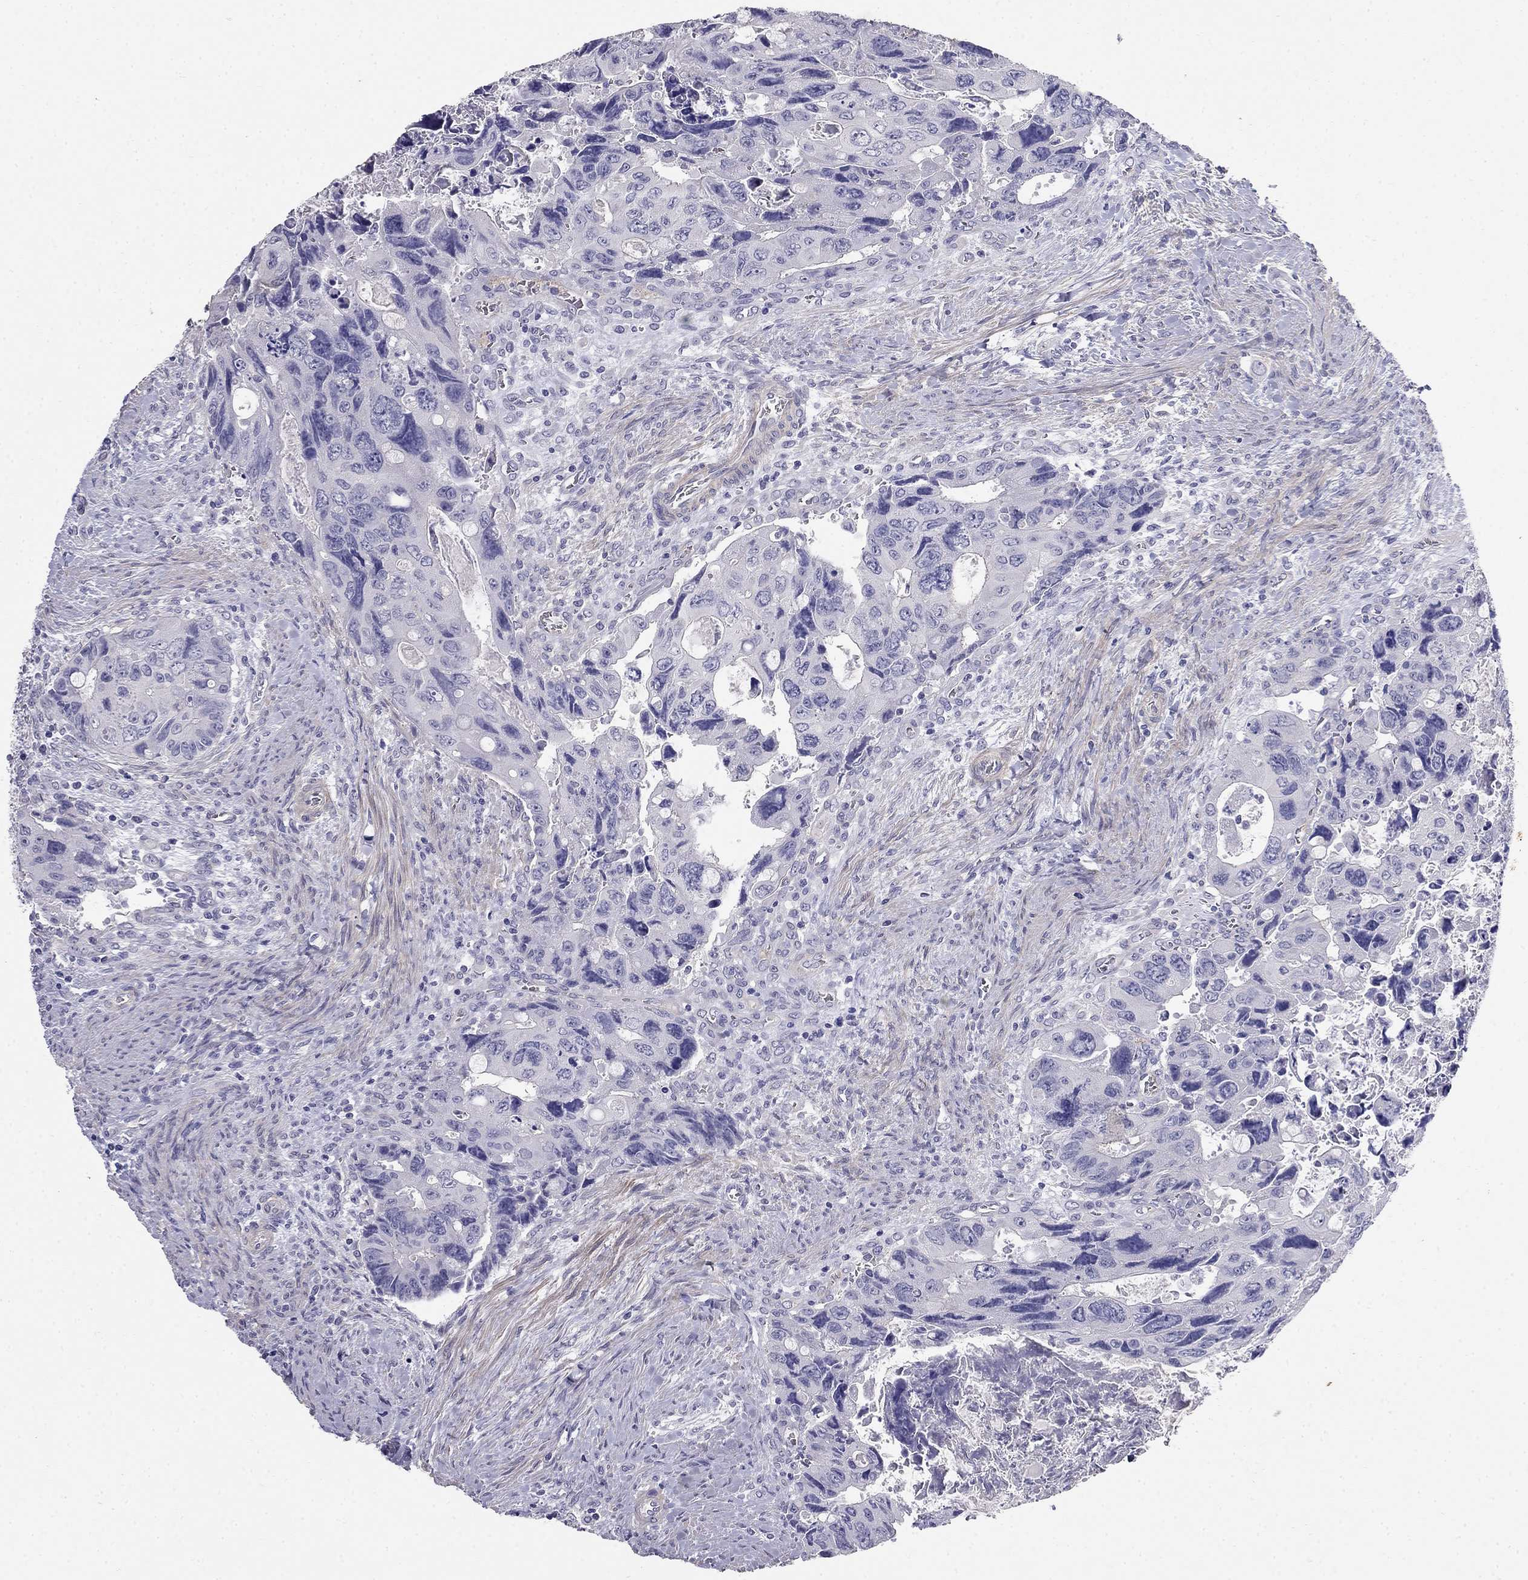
{"staining": {"intensity": "negative", "quantity": "none", "location": "none"}, "tissue": "colorectal cancer", "cell_type": "Tumor cells", "image_type": "cancer", "snomed": [{"axis": "morphology", "description": "Adenocarcinoma, NOS"}, {"axis": "topography", "description": "Rectum"}], "caption": "A histopathology image of adenocarcinoma (colorectal) stained for a protein displays no brown staining in tumor cells. (DAB IHC with hematoxylin counter stain).", "gene": "LY6H", "patient": {"sex": "male", "age": 62}}